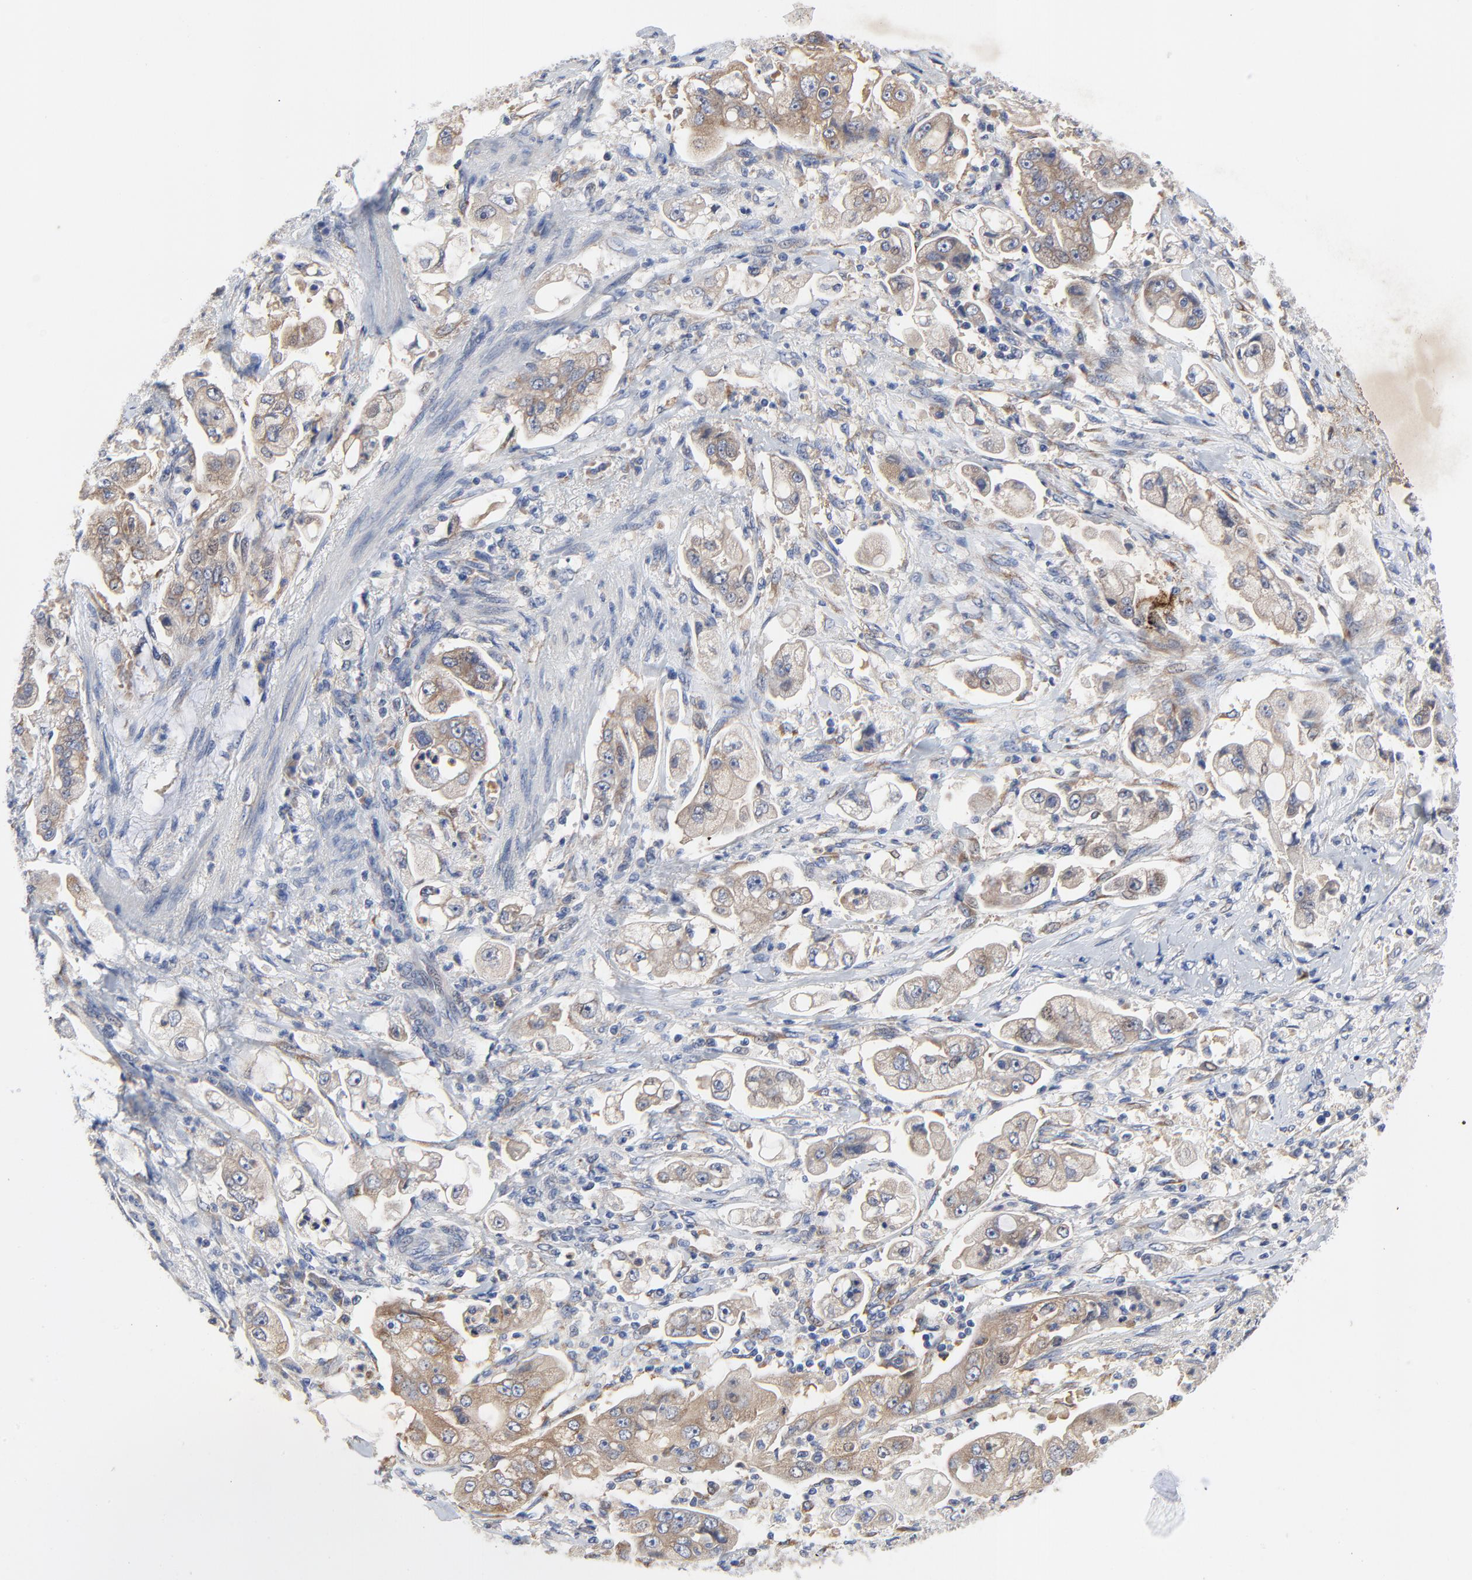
{"staining": {"intensity": "moderate", "quantity": "25%-75%", "location": "cytoplasmic/membranous"}, "tissue": "stomach cancer", "cell_type": "Tumor cells", "image_type": "cancer", "snomed": [{"axis": "morphology", "description": "Adenocarcinoma, NOS"}, {"axis": "topography", "description": "Stomach"}], "caption": "An immunohistochemistry (IHC) micrograph of tumor tissue is shown. Protein staining in brown shows moderate cytoplasmic/membranous positivity in stomach cancer (adenocarcinoma) within tumor cells. The staining is performed using DAB brown chromogen to label protein expression. The nuclei are counter-stained blue using hematoxylin.", "gene": "VAV2", "patient": {"sex": "male", "age": 62}}